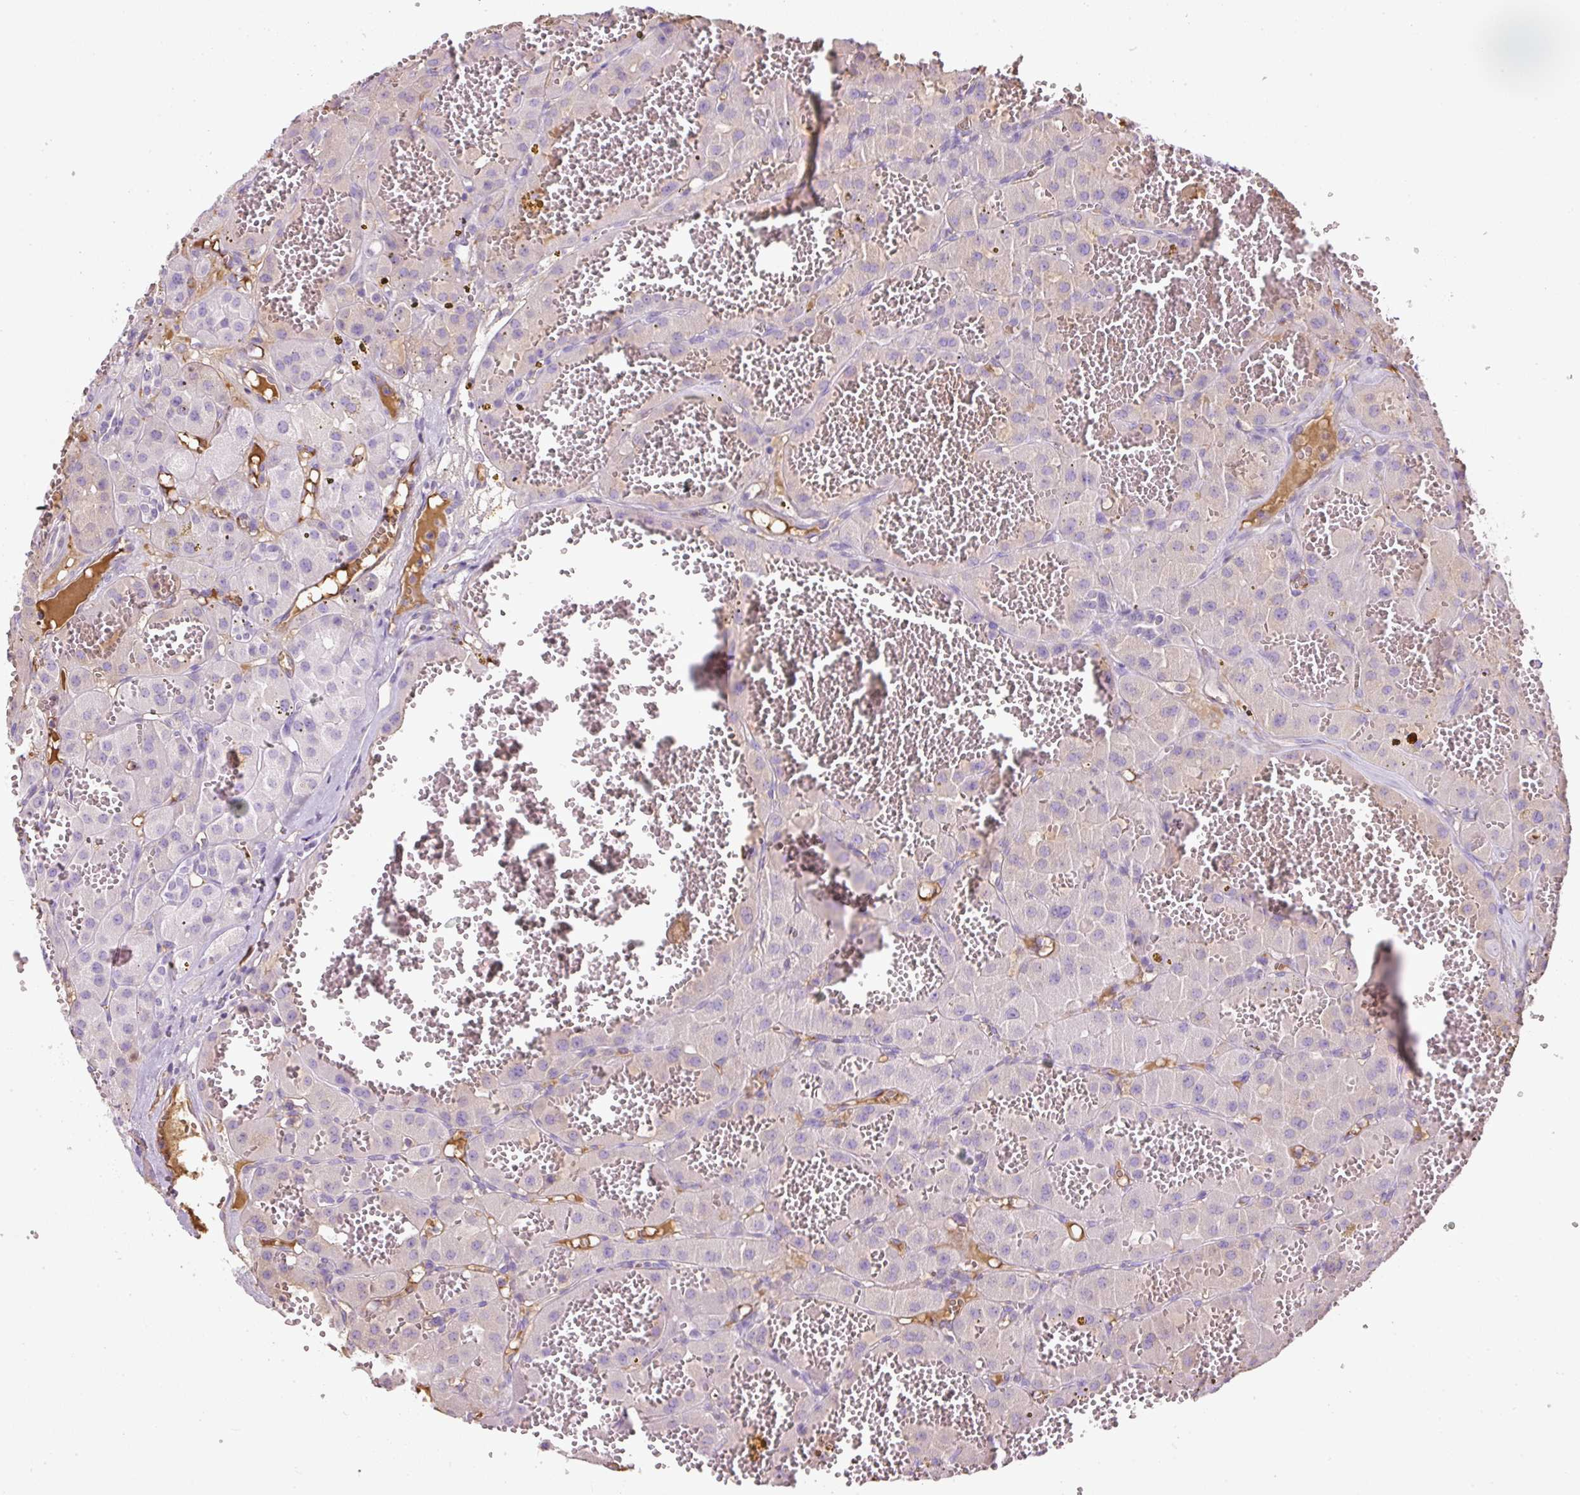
{"staining": {"intensity": "negative", "quantity": "none", "location": "none"}, "tissue": "renal cancer", "cell_type": "Tumor cells", "image_type": "cancer", "snomed": [{"axis": "morphology", "description": "Carcinoma, NOS"}, {"axis": "topography", "description": "Kidney"}], "caption": "DAB immunohistochemical staining of renal carcinoma demonstrates no significant staining in tumor cells.", "gene": "APOA1", "patient": {"sex": "female", "age": 75}}